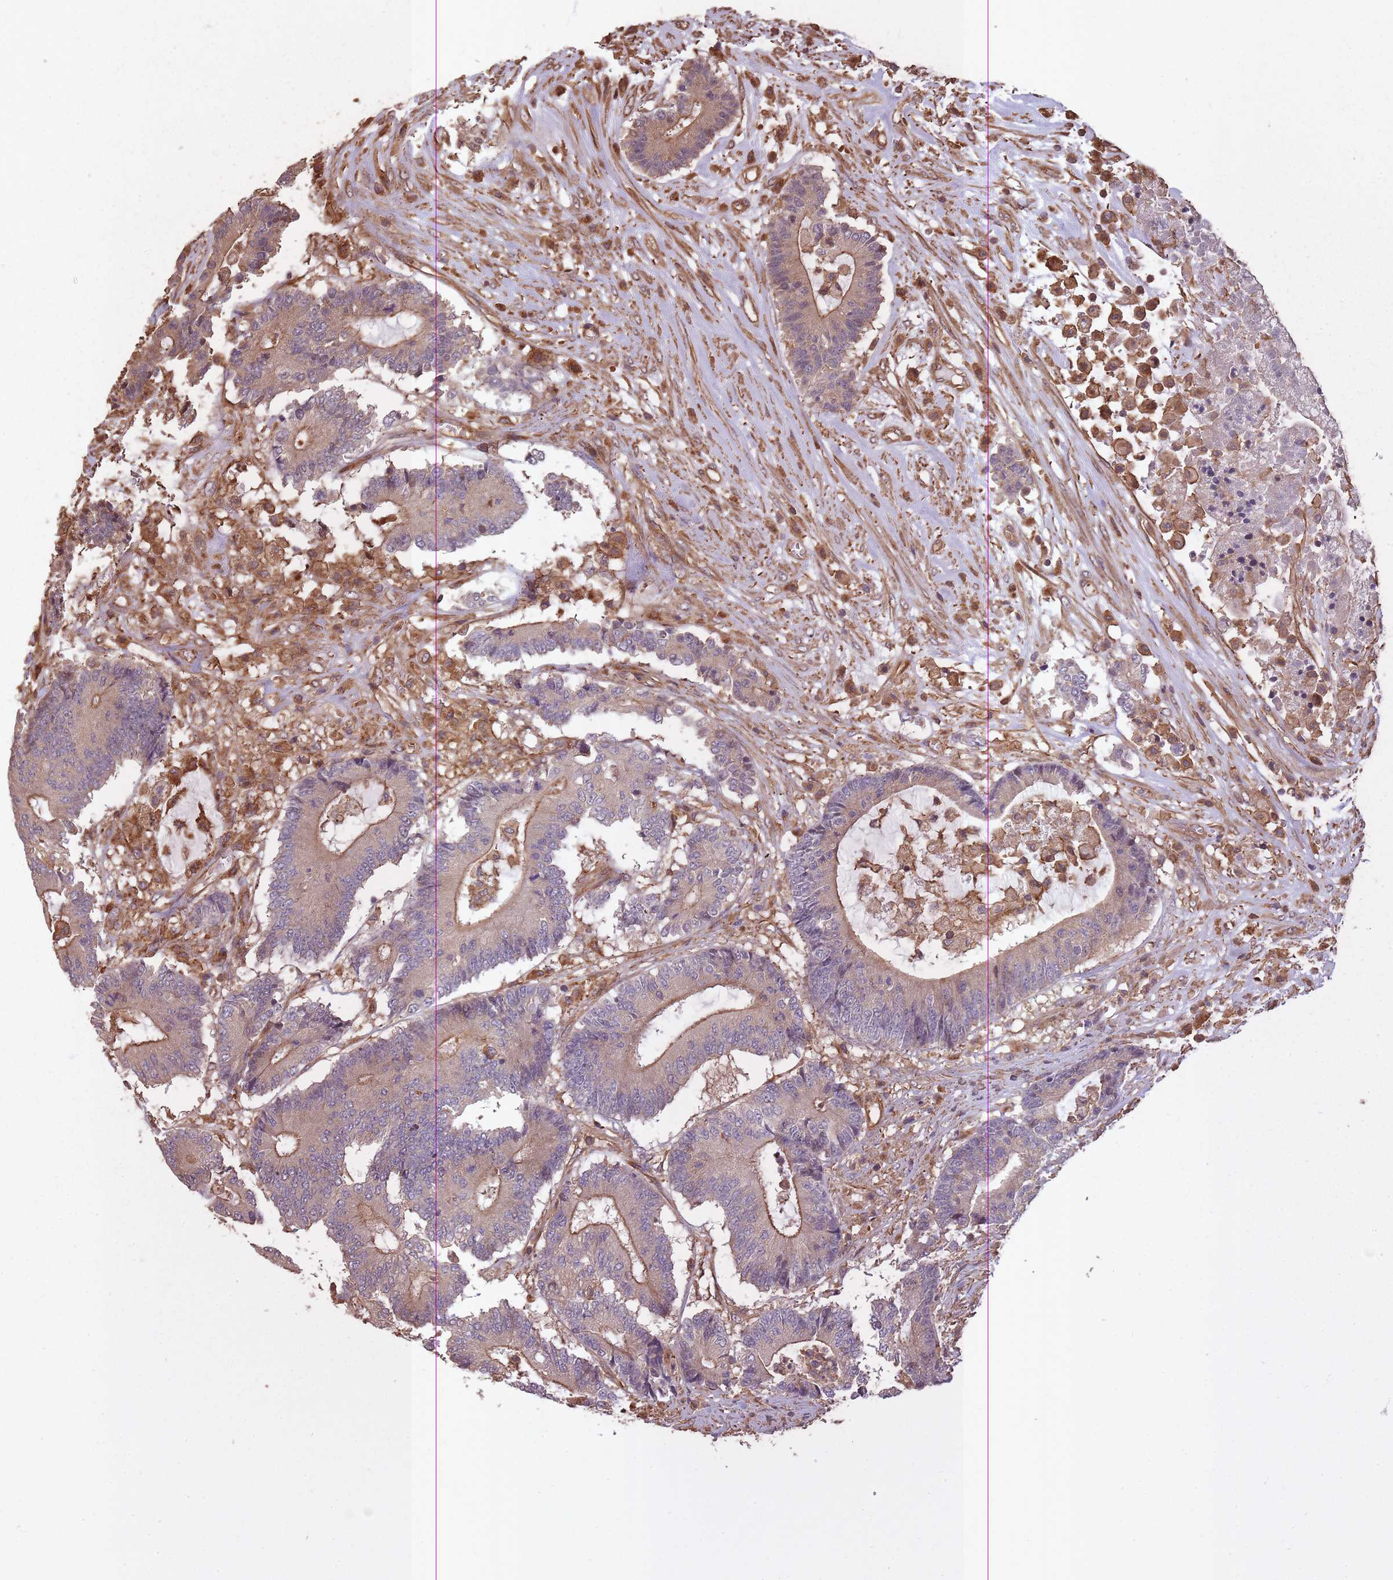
{"staining": {"intensity": "moderate", "quantity": ">75%", "location": "cytoplasmic/membranous"}, "tissue": "colorectal cancer", "cell_type": "Tumor cells", "image_type": "cancer", "snomed": [{"axis": "morphology", "description": "Adenocarcinoma, NOS"}, {"axis": "topography", "description": "Colon"}], "caption": "Colorectal cancer (adenocarcinoma) stained for a protein (brown) displays moderate cytoplasmic/membranous positive expression in about >75% of tumor cells.", "gene": "ARMH3", "patient": {"sex": "female", "age": 84}}